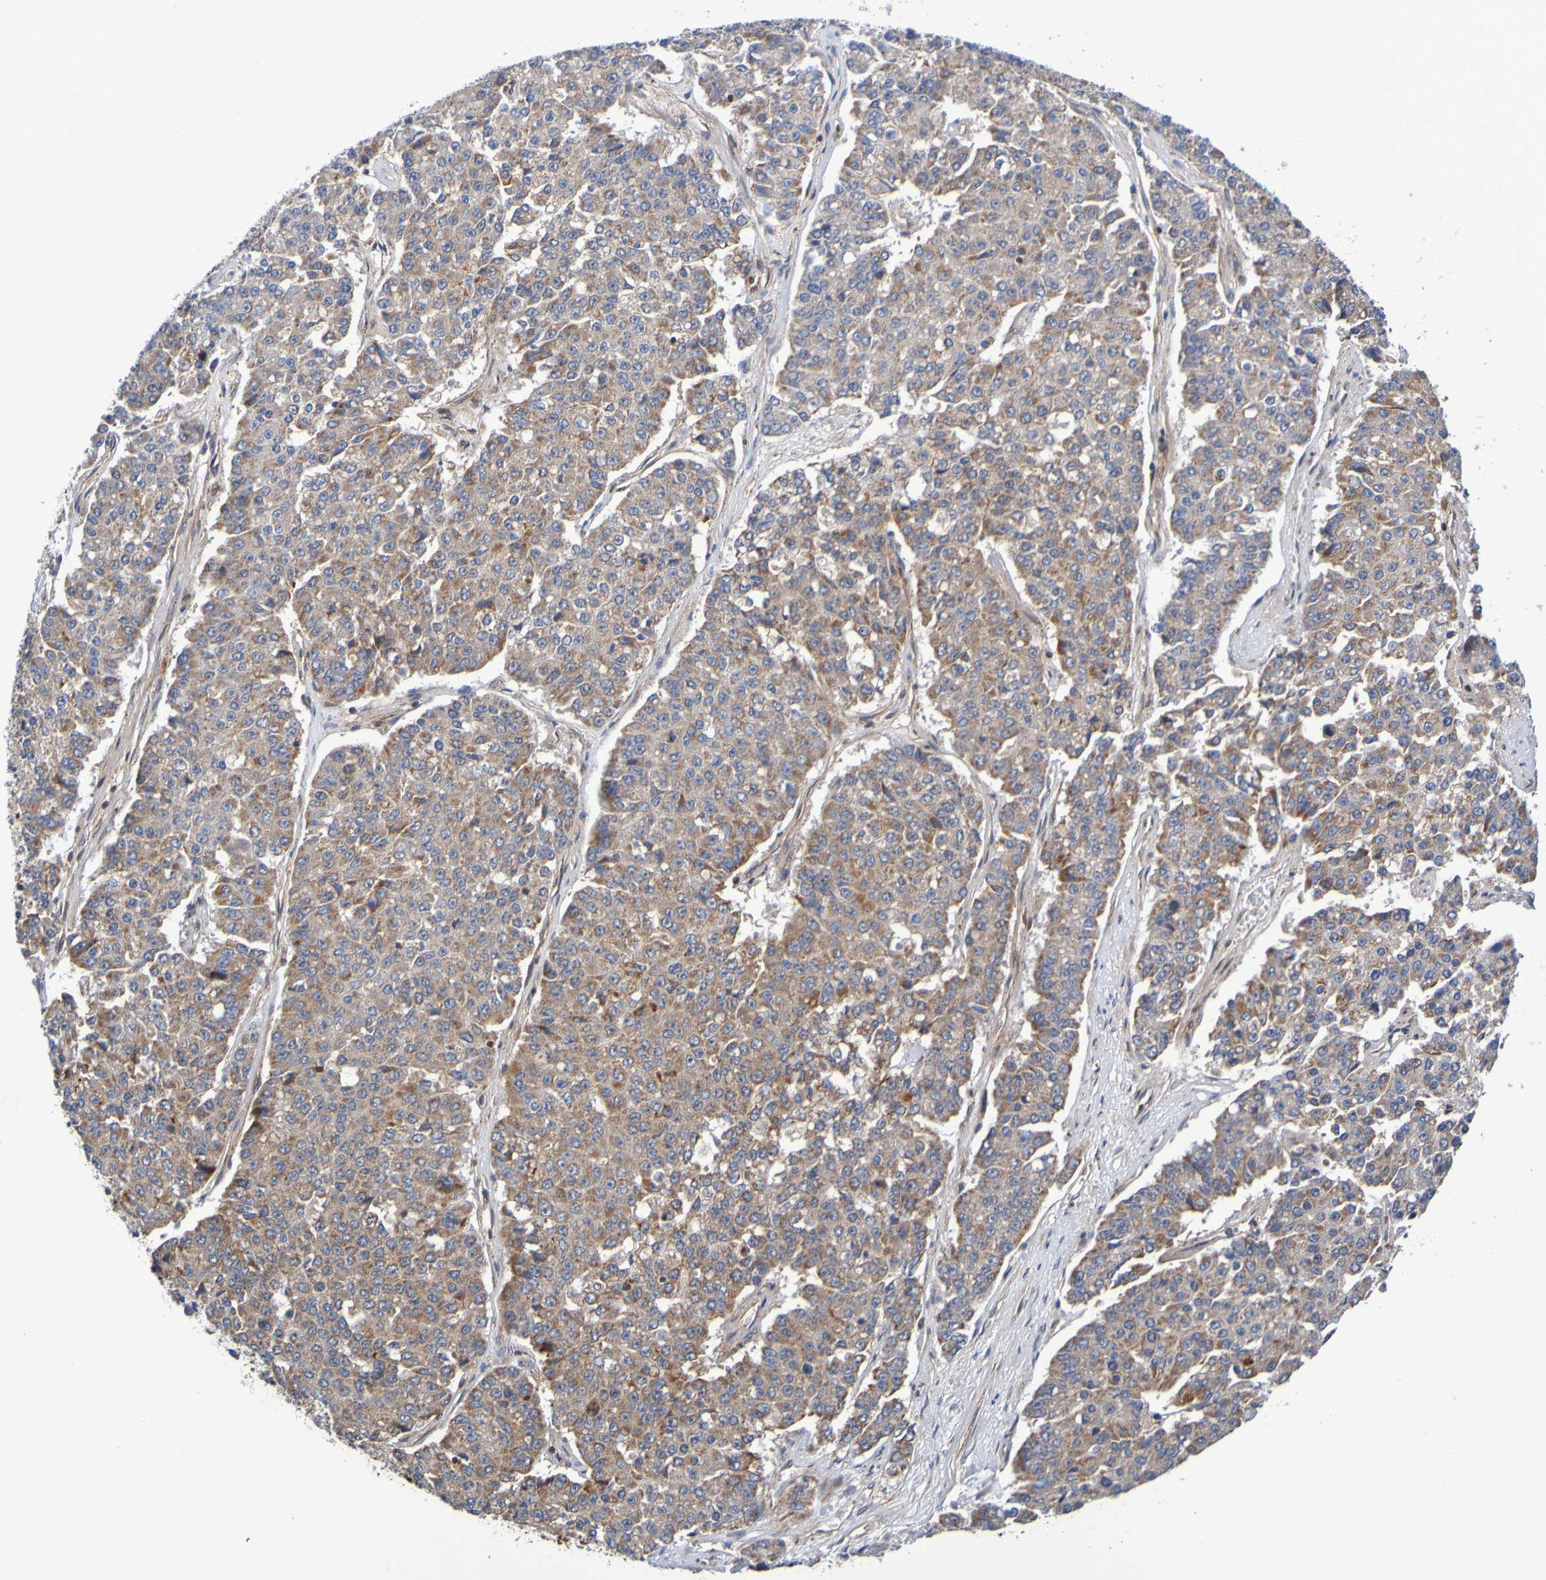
{"staining": {"intensity": "moderate", "quantity": ">75%", "location": "cytoplasmic/membranous"}, "tissue": "pancreatic cancer", "cell_type": "Tumor cells", "image_type": "cancer", "snomed": [{"axis": "morphology", "description": "Adenocarcinoma, NOS"}, {"axis": "topography", "description": "Pancreas"}], "caption": "There is medium levels of moderate cytoplasmic/membranous staining in tumor cells of pancreatic cancer (adenocarcinoma), as demonstrated by immunohistochemical staining (brown color).", "gene": "CCDC51", "patient": {"sex": "male", "age": 50}}